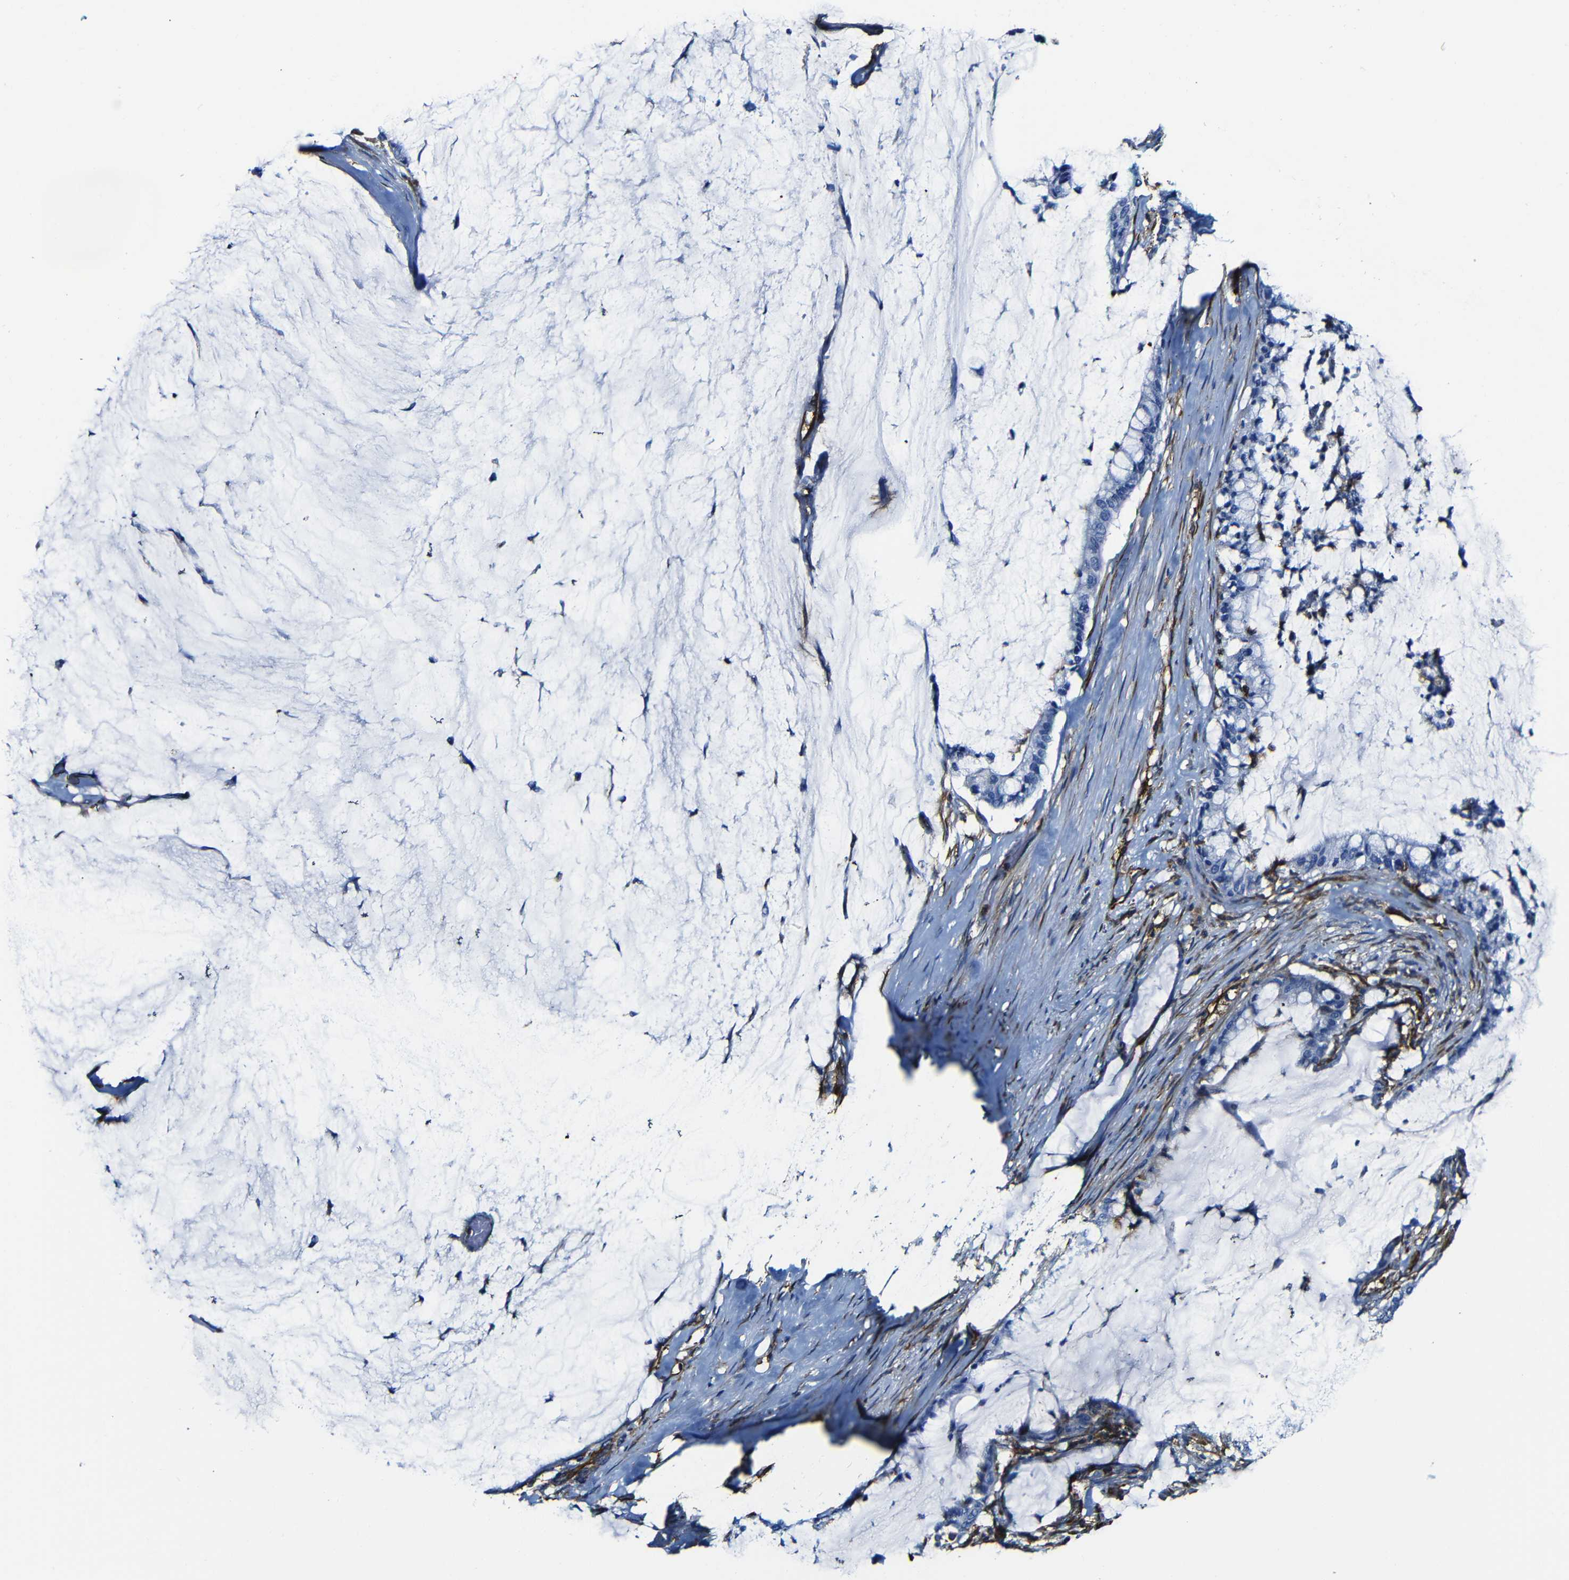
{"staining": {"intensity": "negative", "quantity": "none", "location": "none"}, "tissue": "pancreatic cancer", "cell_type": "Tumor cells", "image_type": "cancer", "snomed": [{"axis": "morphology", "description": "Adenocarcinoma, NOS"}, {"axis": "topography", "description": "Pancreas"}], "caption": "Tumor cells are negative for protein expression in human pancreatic adenocarcinoma.", "gene": "MSN", "patient": {"sex": "male", "age": 41}}